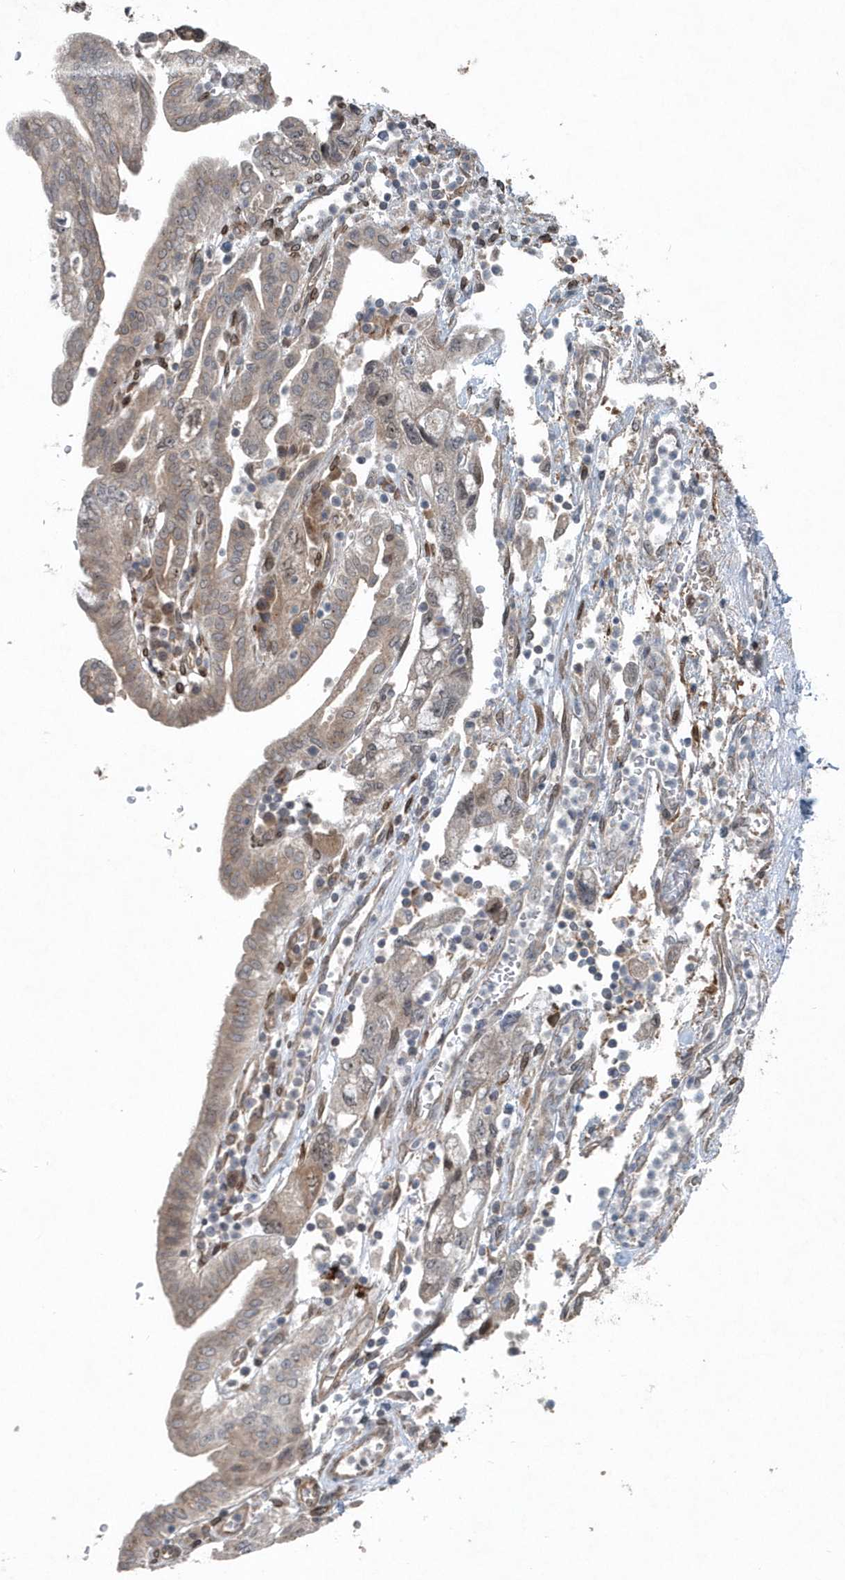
{"staining": {"intensity": "weak", "quantity": "<25%", "location": "cytoplasmic/membranous"}, "tissue": "pancreatic cancer", "cell_type": "Tumor cells", "image_type": "cancer", "snomed": [{"axis": "morphology", "description": "Adenocarcinoma, NOS"}, {"axis": "topography", "description": "Pancreas"}], "caption": "Pancreatic cancer was stained to show a protein in brown. There is no significant expression in tumor cells. (DAB (3,3'-diaminobenzidine) IHC with hematoxylin counter stain).", "gene": "MCC", "patient": {"sex": "female", "age": 73}}